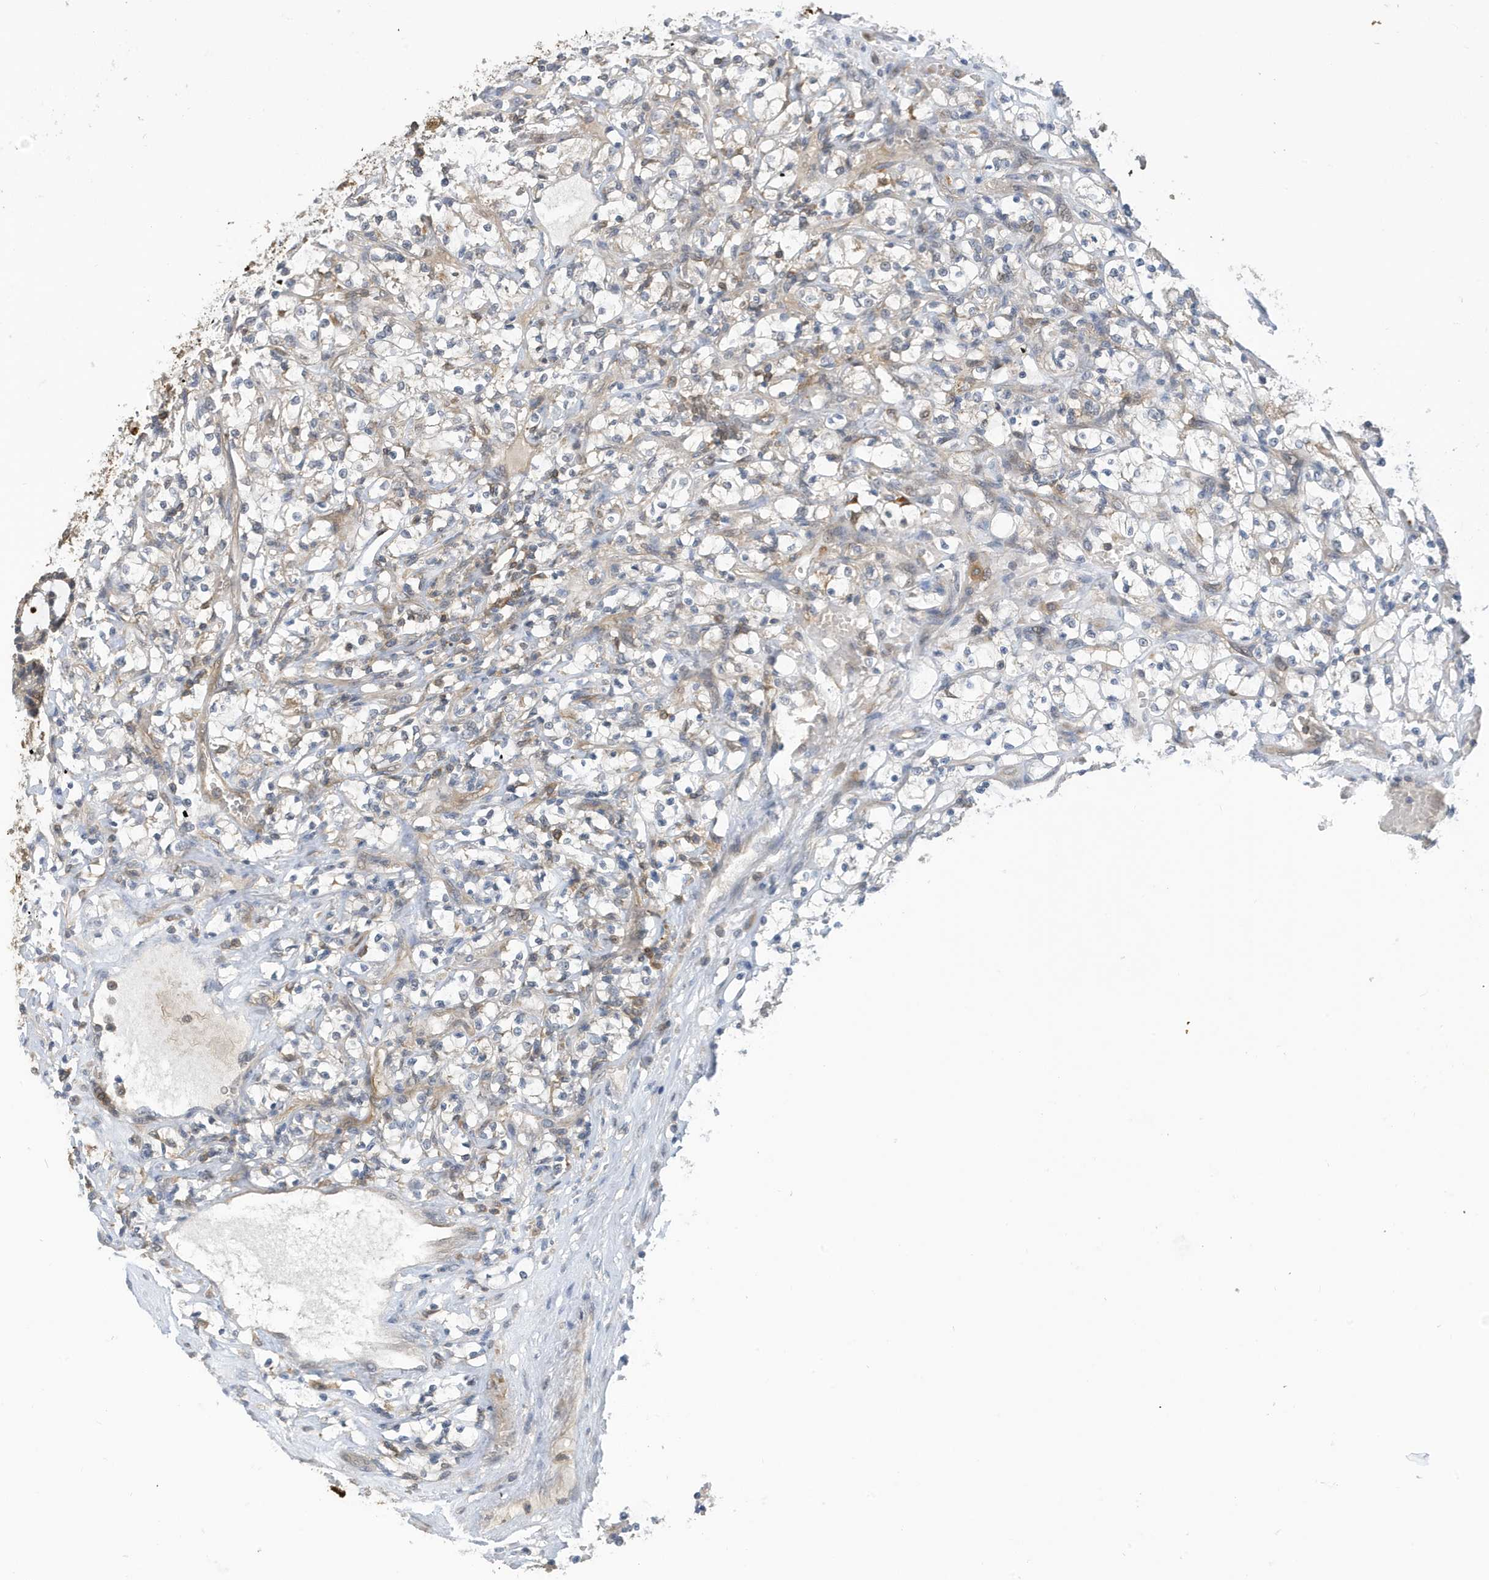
{"staining": {"intensity": "weak", "quantity": "<25%", "location": "cytoplasmic/membranous"}, "tissue": "renal cancer", "cell_type": "Tumor cells", "image_type": "cancer", "snomed": [{"axis": "morphology", "description": "Adenocarcinoma, NOS"}, {"axis": "topography", "description": "Kidney"}], "caption": "This is an IHC histopathology image of renal cancer. There is no staining in tumor cells.", "gene": "NSUN3", "patient": {"sex": "female", "age": 69}}